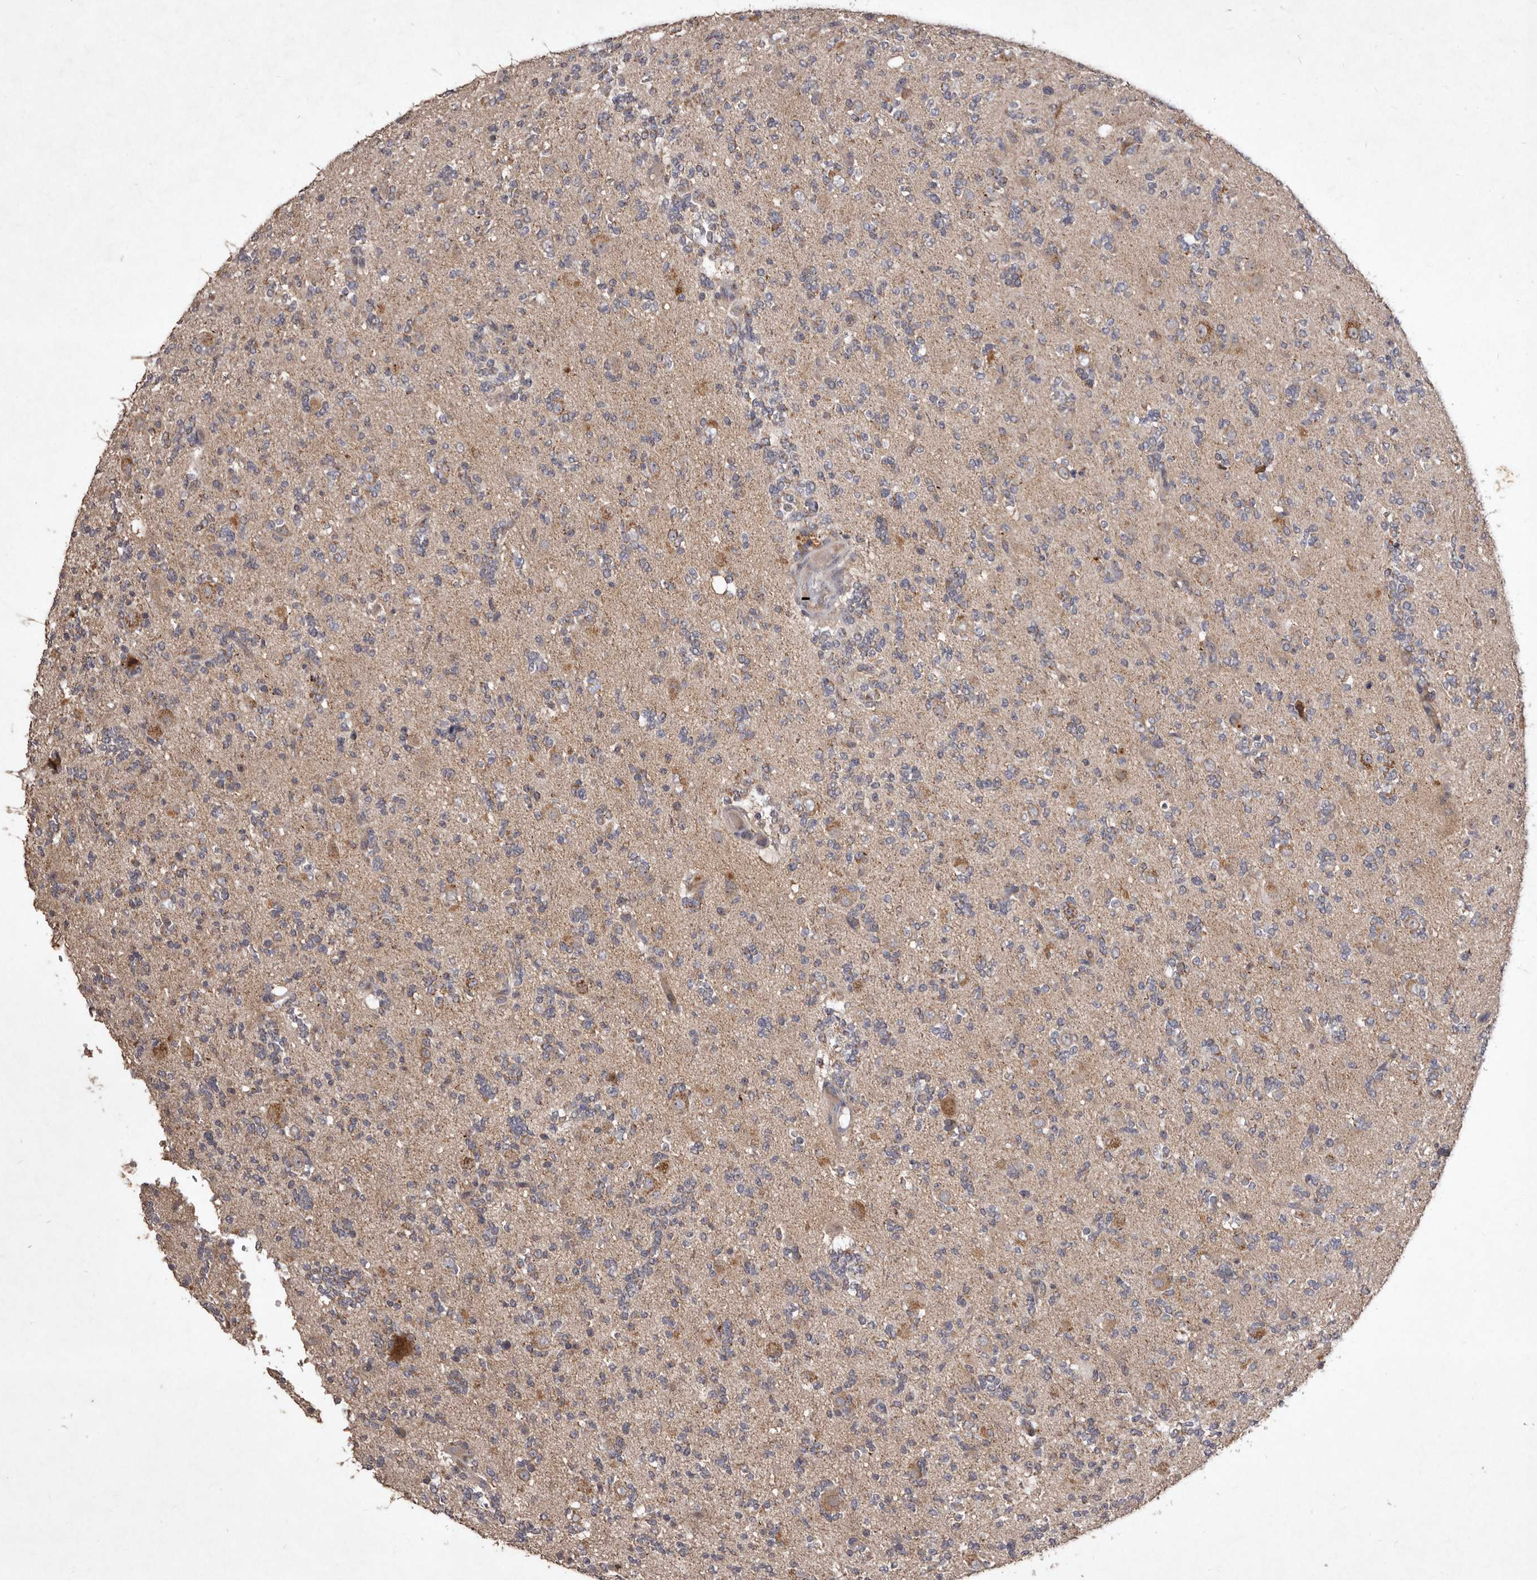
{"staining": {"intensity": "weak", "quantity": "25%-75%", "location": "cytoplasmic/membranous"}, "tissue": "glioma", "cell_type": "Tumor cells", "image_type": "cancer", "snomed": [{"axis": "morphology", "description": "Glioma, malignant, High grade"}, {"axis": "topography", "description": "Brain"}], "caption": "An image of malignant high-grade glioma stained for a protein reveals weak cytoplasmic/membranous brown staining in tumor cells.", "gene": "FLAD1", "patient": {"sex": "female", "age": 62}}